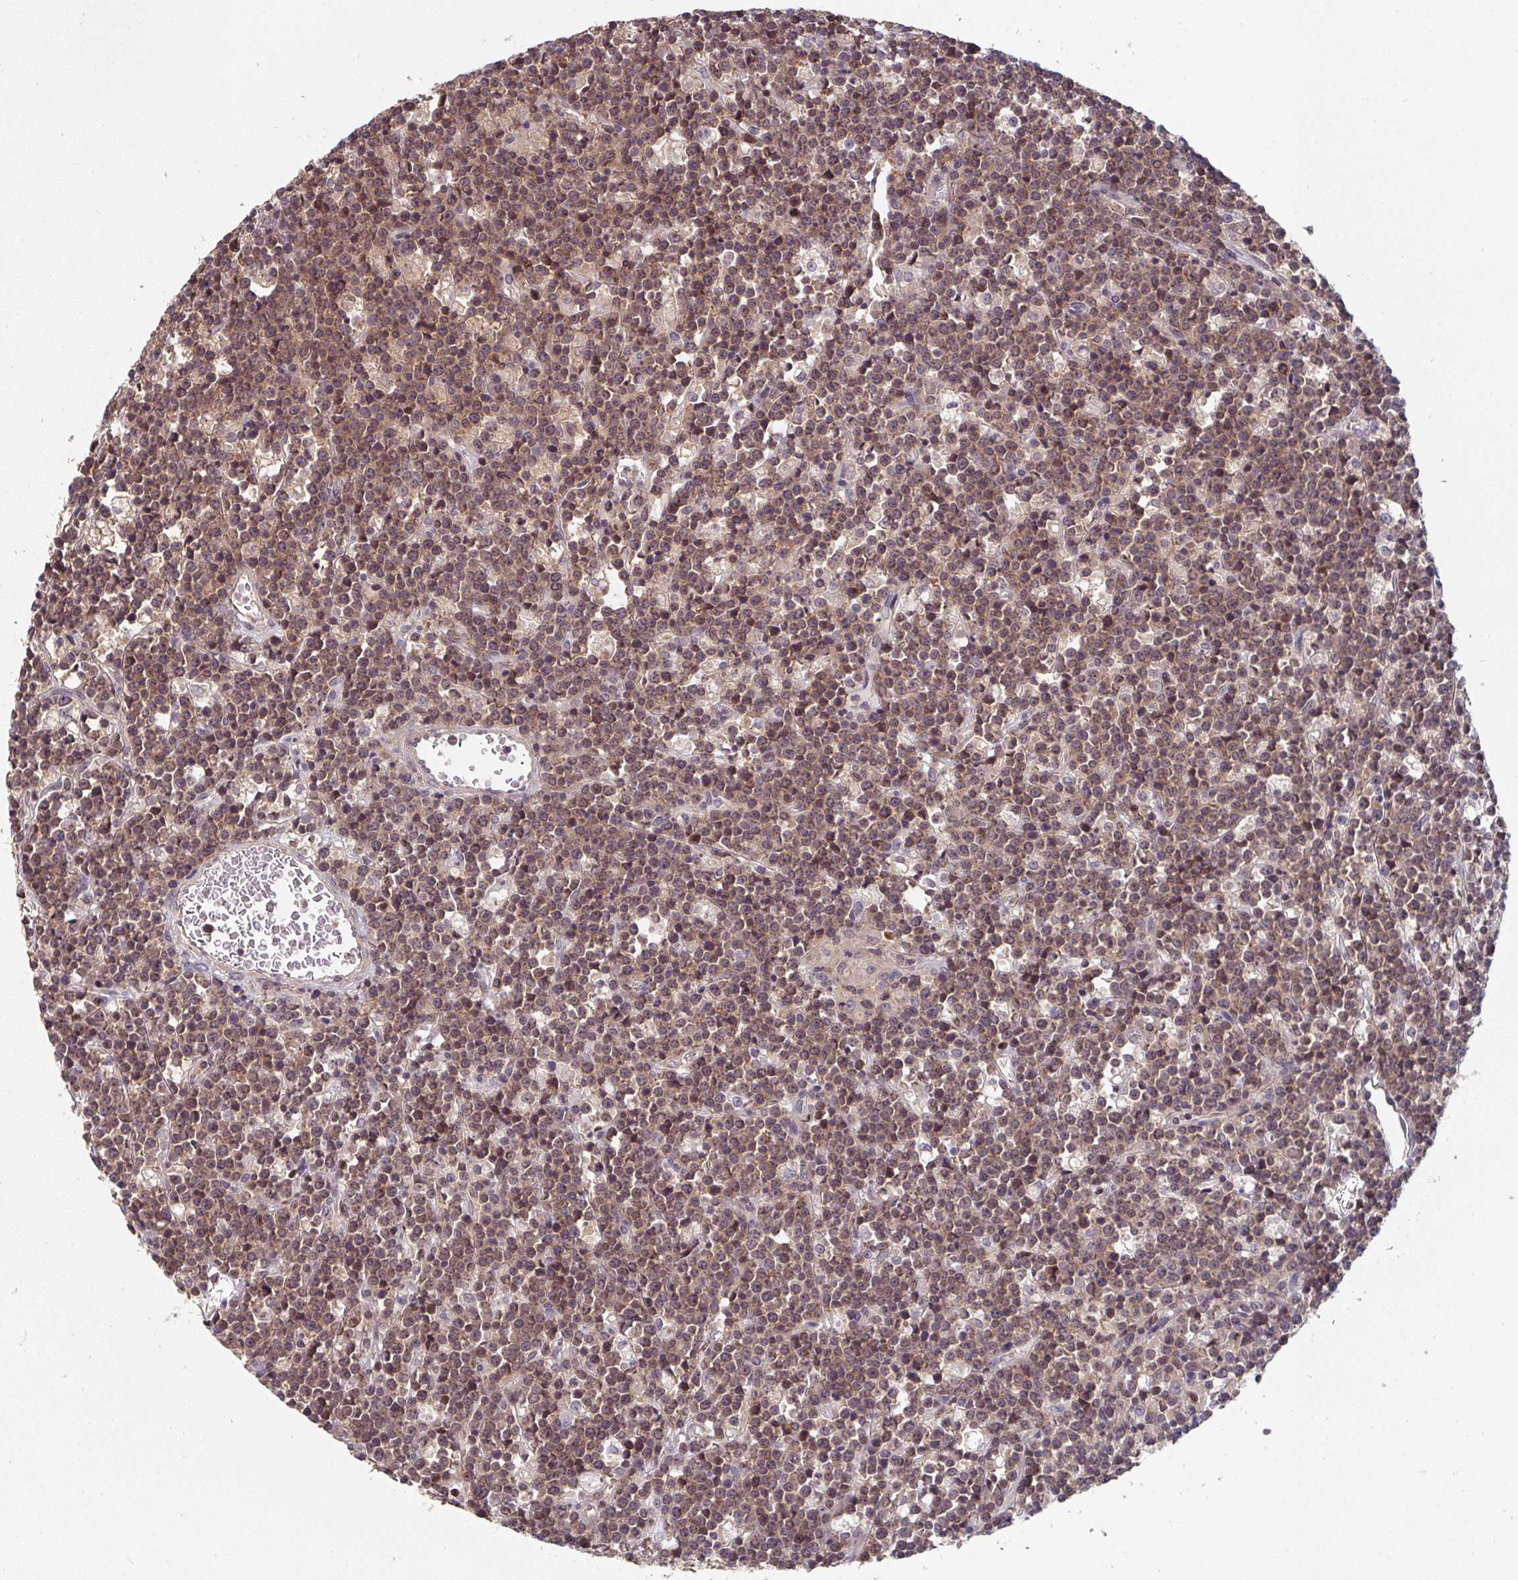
{"staining": {"intensity": "moderate", "quantity": ">75%", "location": "cytoplasmic/membranous,nuclear"}, "tissue": "lymphoma", "cell_type": "Tumor cells", "image_type": "cancer", "snomed": [{"axis": "morphology", "description": "Malignant lymphoma, non-Hodgkin's type, High grade"}, {"axis": "topography", "description": "Ovary"}], "caption": "This image exhibits immunohistochemistry staining of malignant lymphoma, non-Hodgkin's type (high-grade), with medium moderate cytoplasmic/membranous and nuclear expression in about >75% of tumor cells.", "gene": "RANGRF", "patient": {"sex": "female", "age": 56}}